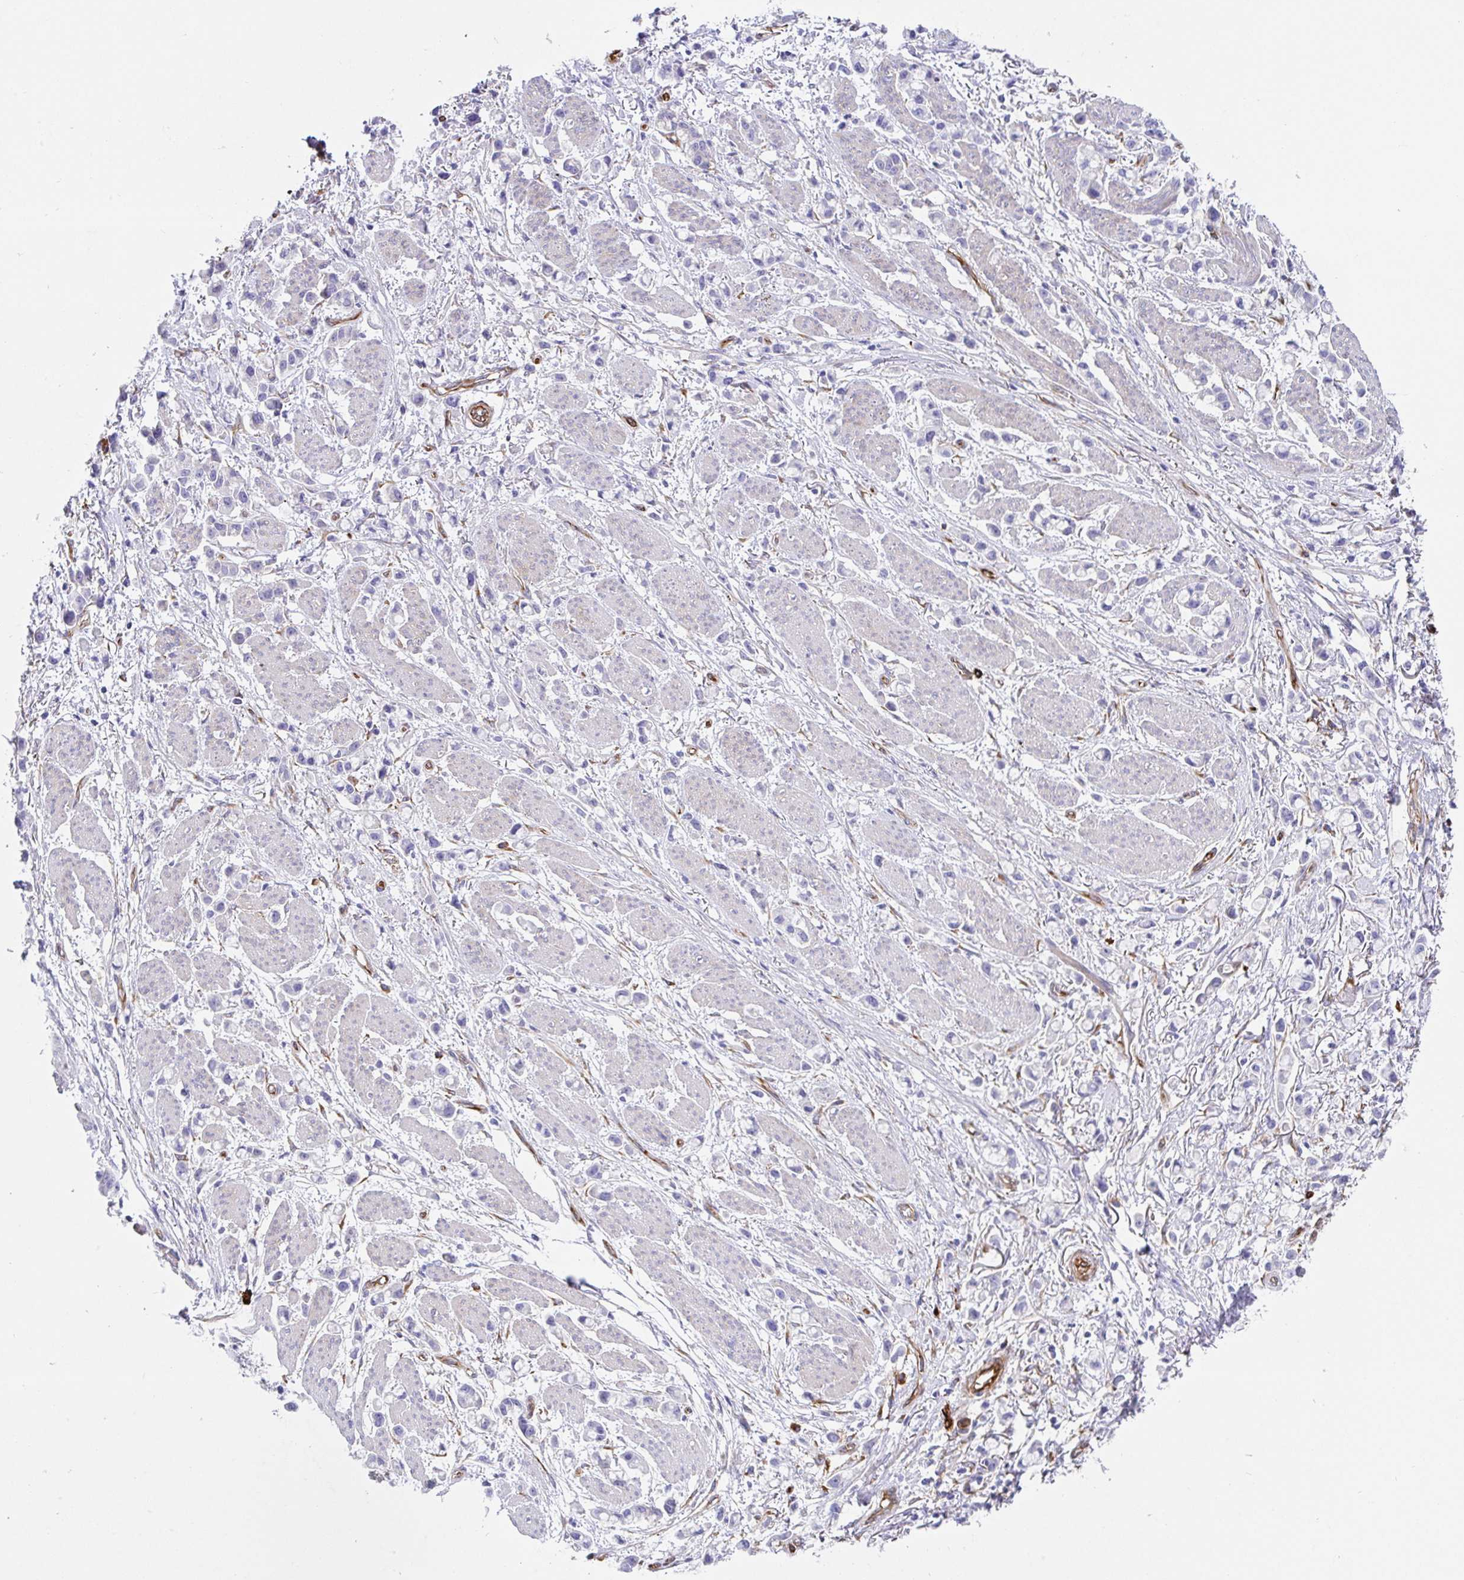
{"staining": {"intensity": "negative", "quantity": "none", "location": "none"}, "tissue": "stomach cancer", "cell_type": "Tumor cells", "image_type": "cancer", "snomed": [{"axis": "morphology", "description": "Adenocarcinoma, NOS"}, {"axis": "topography", "description": "Stomach"}], "caption": "This is an immunohistochemistry (IHC) histopathology image of stomach adenocarcinoma. There is no expression in tumor cells.", "gene": "DOCK1", "patient": {"sex": "female", "age": 81}}